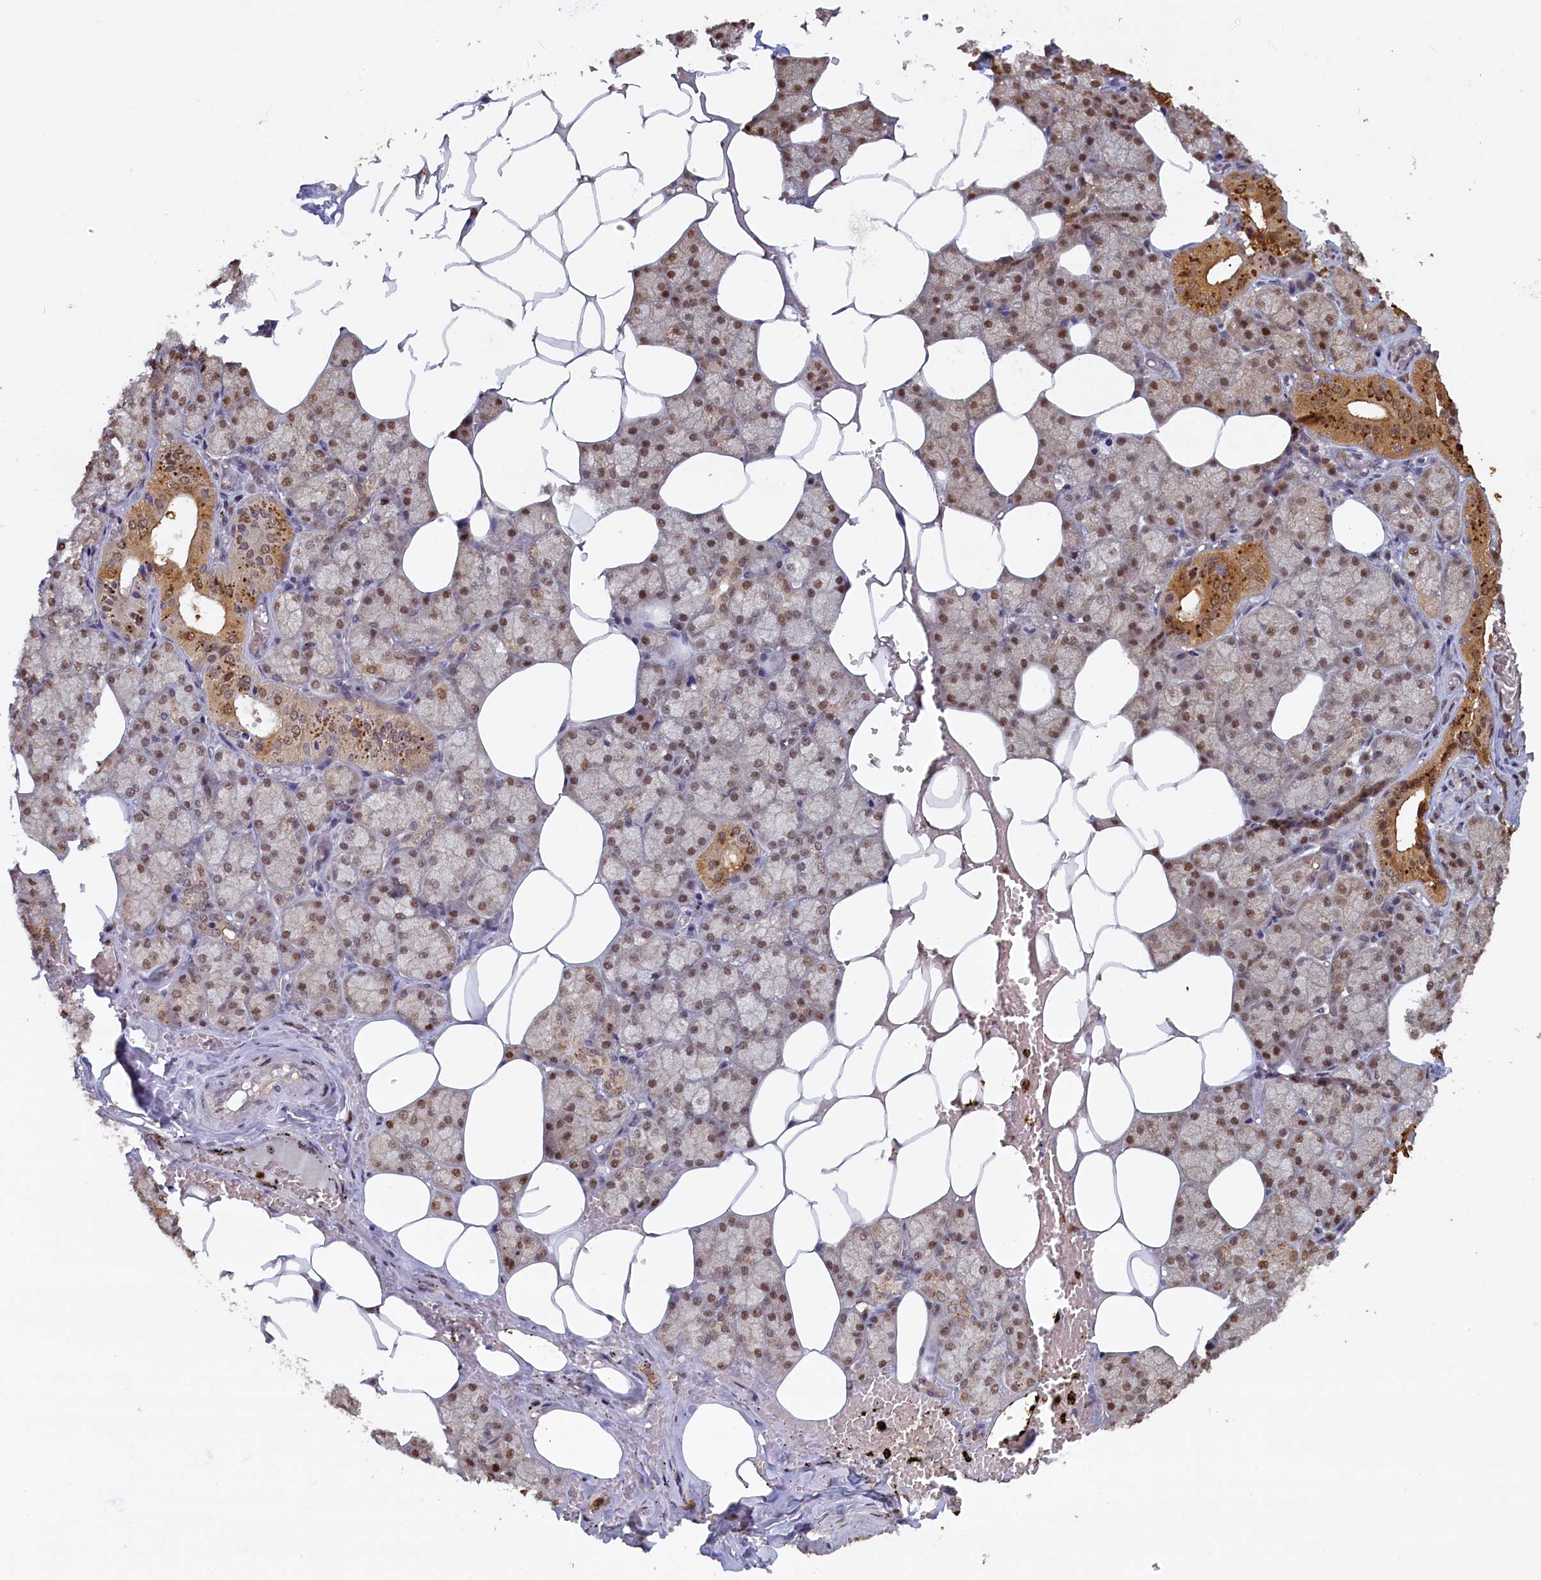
{"staining": {"intensity": "moderate", "quantity": ">75%", "location": "cytoplasmic/membranous,nuclear"}, "tissue": "salivary gland", "cell_type": "Glandular cells", "image_type": "normal", "snomed": [{"axis": "morphology", "description": "Normal tissue, NOS"}, {"axis": "topography", "description": "Salivary gland"}], "caption": "Immunohistochemistry micrograph of normal salivary gland stained for a protein (brown), which displays medium levels of moderate cytoplasmic/membranous,nuclear expression in approximately >75% of glandular cells.", "gene": "UCHL3", "patient": {"sex": "male", "age": 62}}